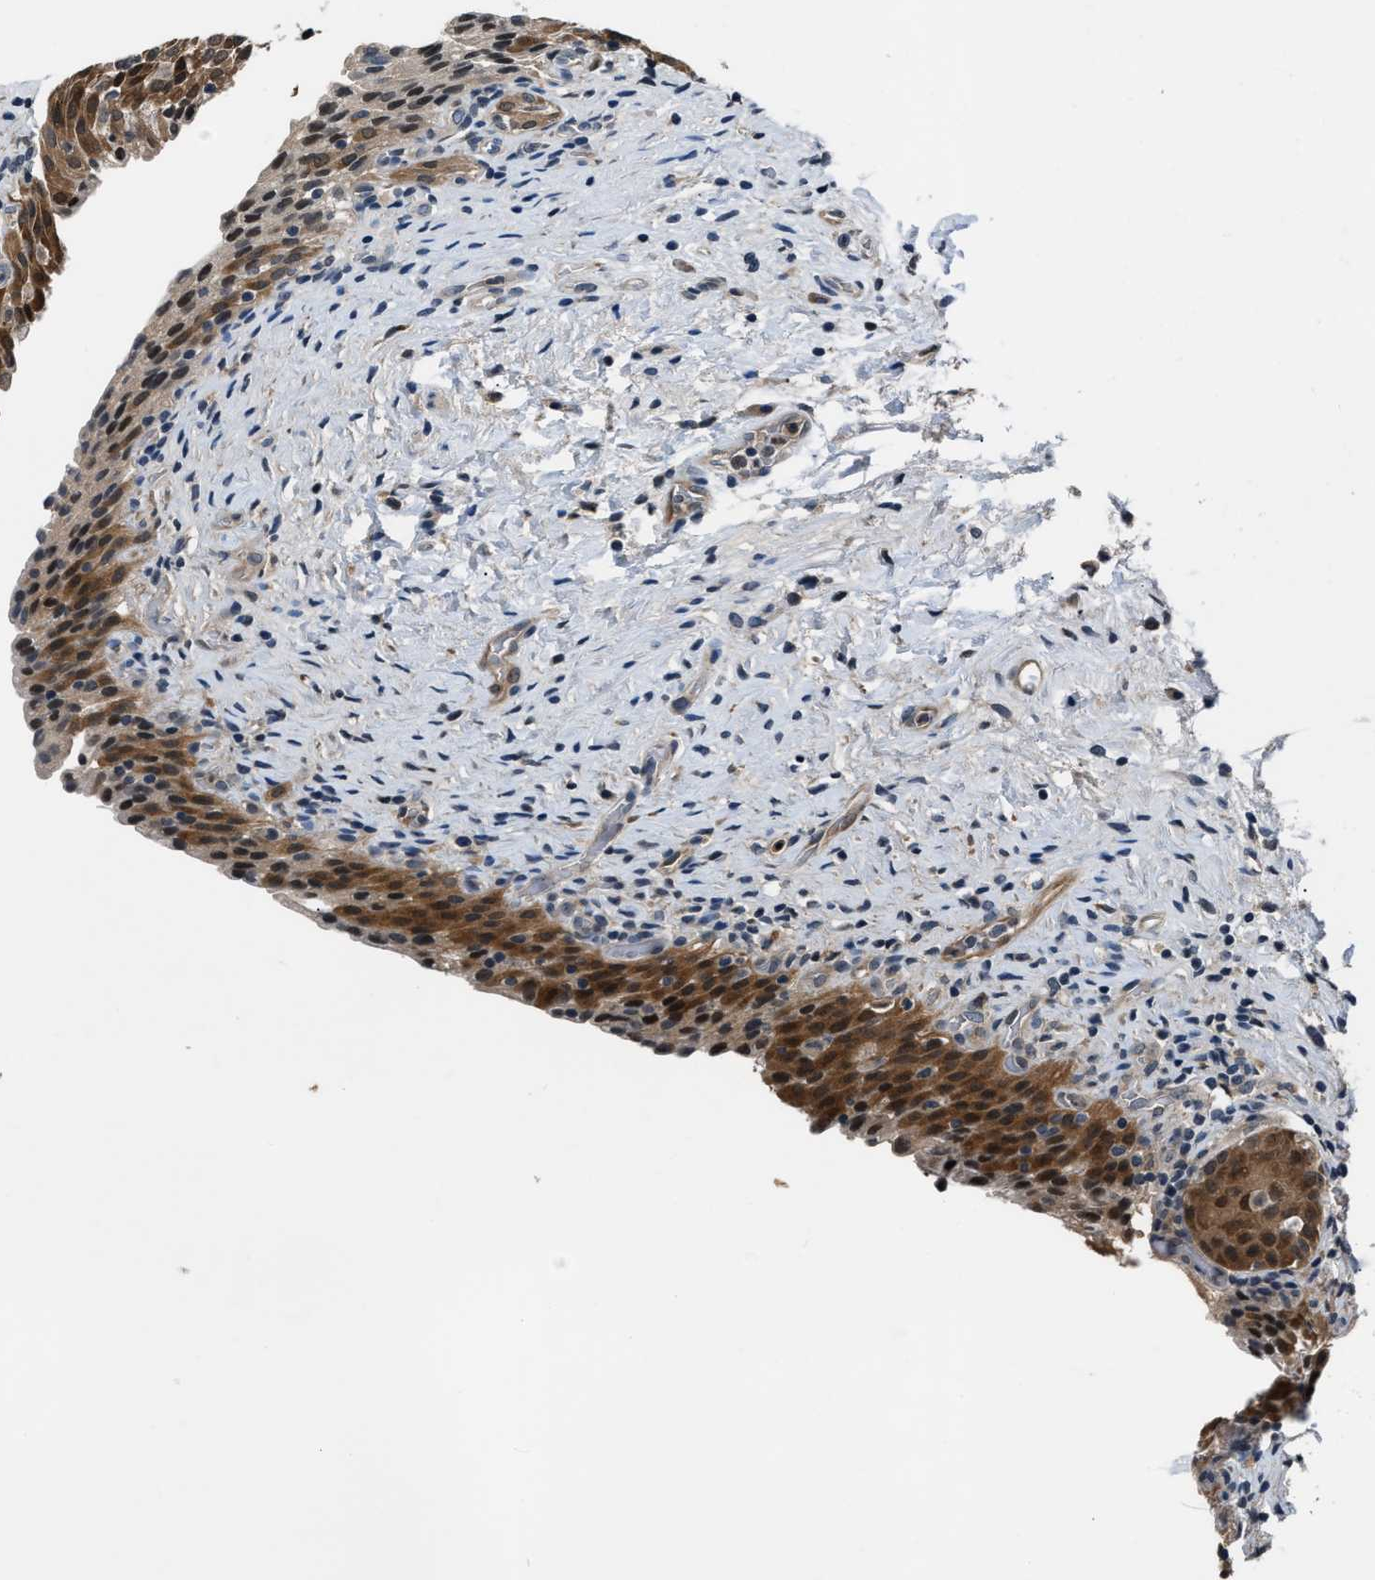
{"staining": {"intensity": "moderate", "quantity": ">75%", "location": "cytoplasmic/membranous"}, "tissue": "urinary bladder", "cell_type": "Urothelial cells", "image_type": "normal", "snomed": [{"axis": "morphology", "description": "Normal tissue, NOS"}, {"axis": "topography", "description": "Urinary bladder"}], "caption": "A histopathology image showing moderate cytoplasmic/membranous expression in approximately >75% of urothelial cells in unremarkable urinary bladder, as visualized by brown immunohistochemical staining.", "gene": "TP53I3", "patient": {"sex": "male", "age": 51}}